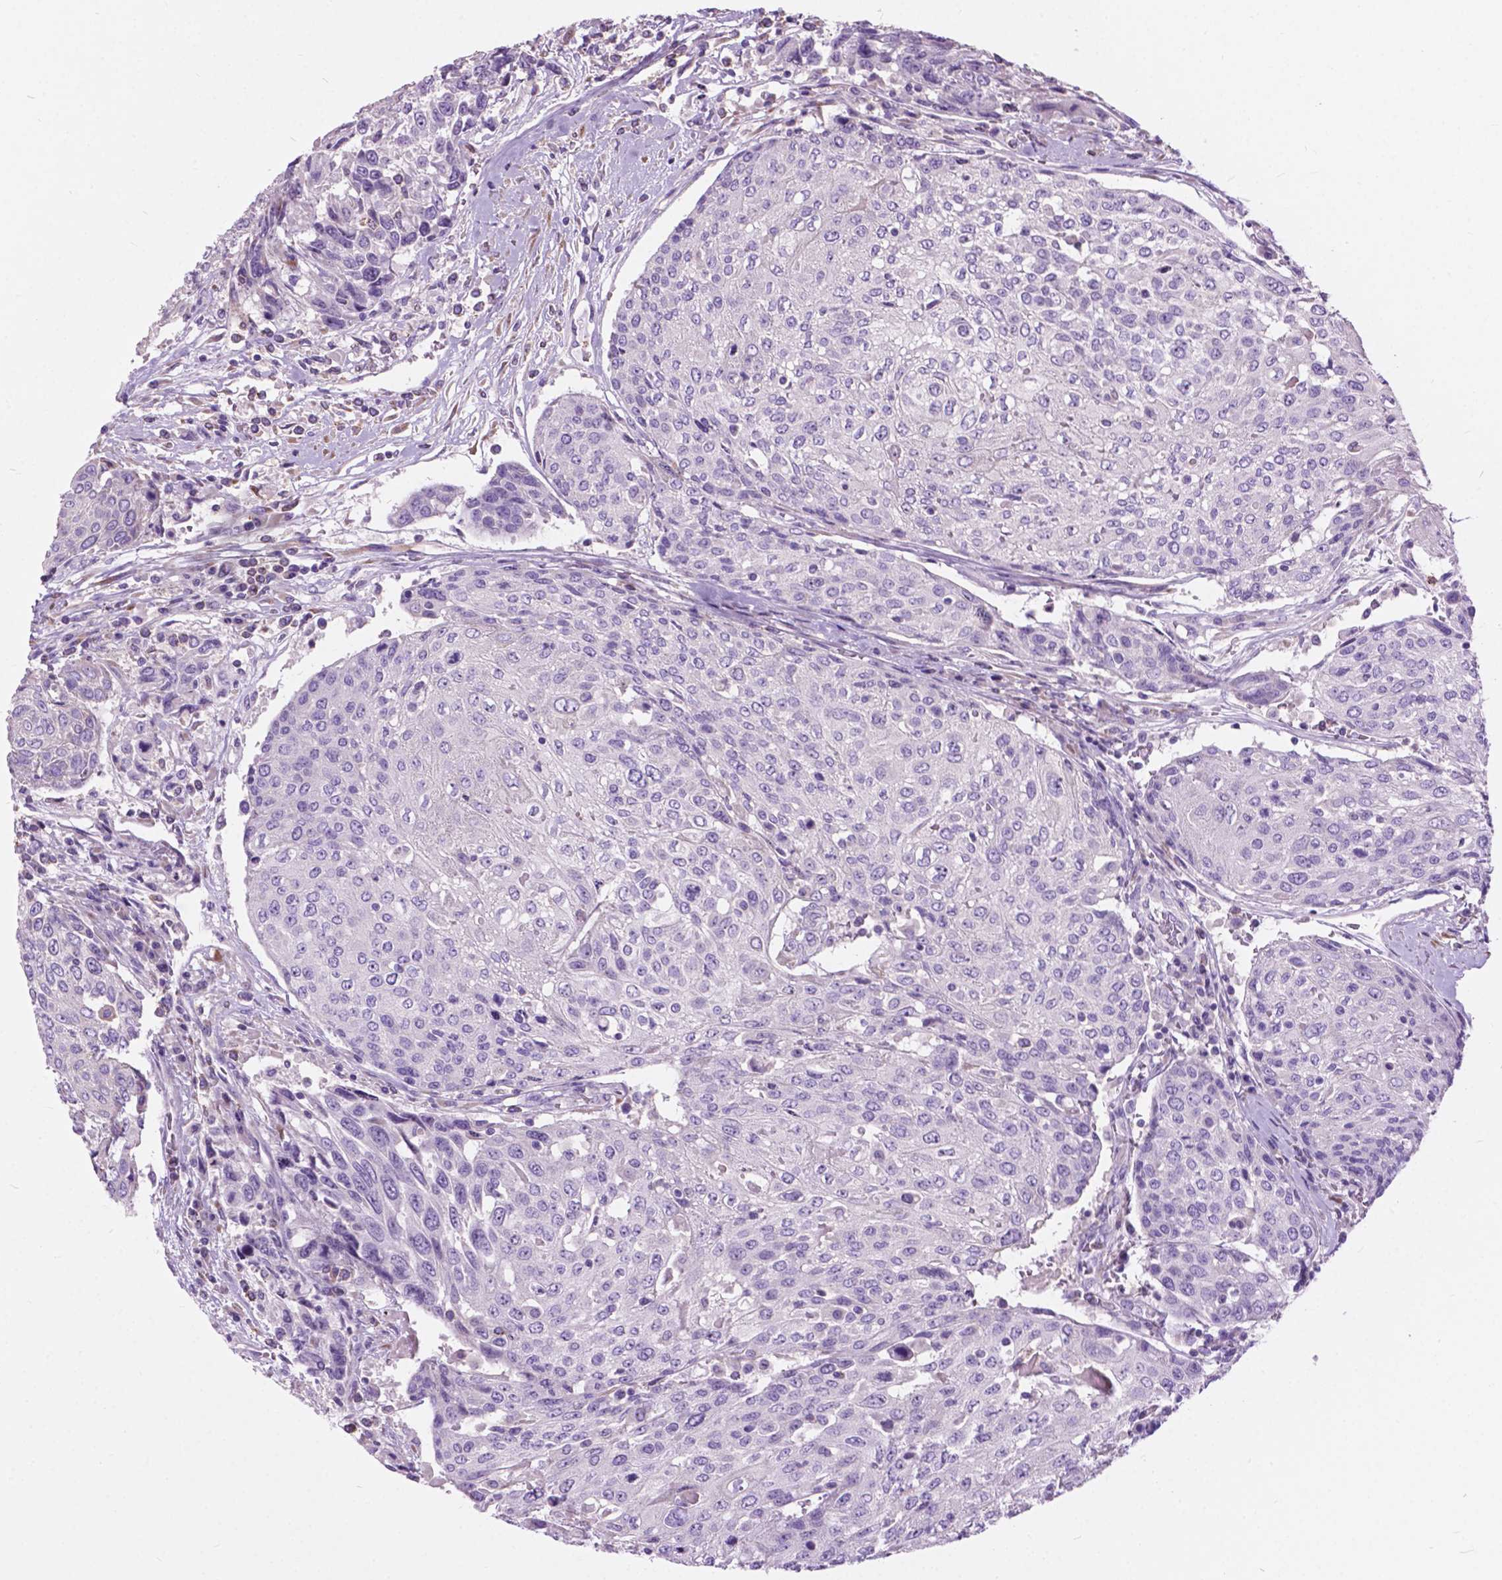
{"staining": {"intensity": "negative", "quantity": "none", "location": "none"}, "tissue": "urothelial cancer", "cell_type": "Tumor cells", "image_type": "cancer", "snomed": [{"axis": "morphology", "description": "Urothelial carcinoma, High grade"}, {"axis": "topography", "description": "Urinary bladder"}], "caption": "This histopathology image is of urothelial carcinoma (high-grade) stained with IHC to label a protein in brown with the nuclei are counter-stained blue. There is no expression in tumor cells. (DAB immunohistochemistry (IHC), high magnification).", "gene": "PRR35", "patient": {"sex": "female", "age": 70}}